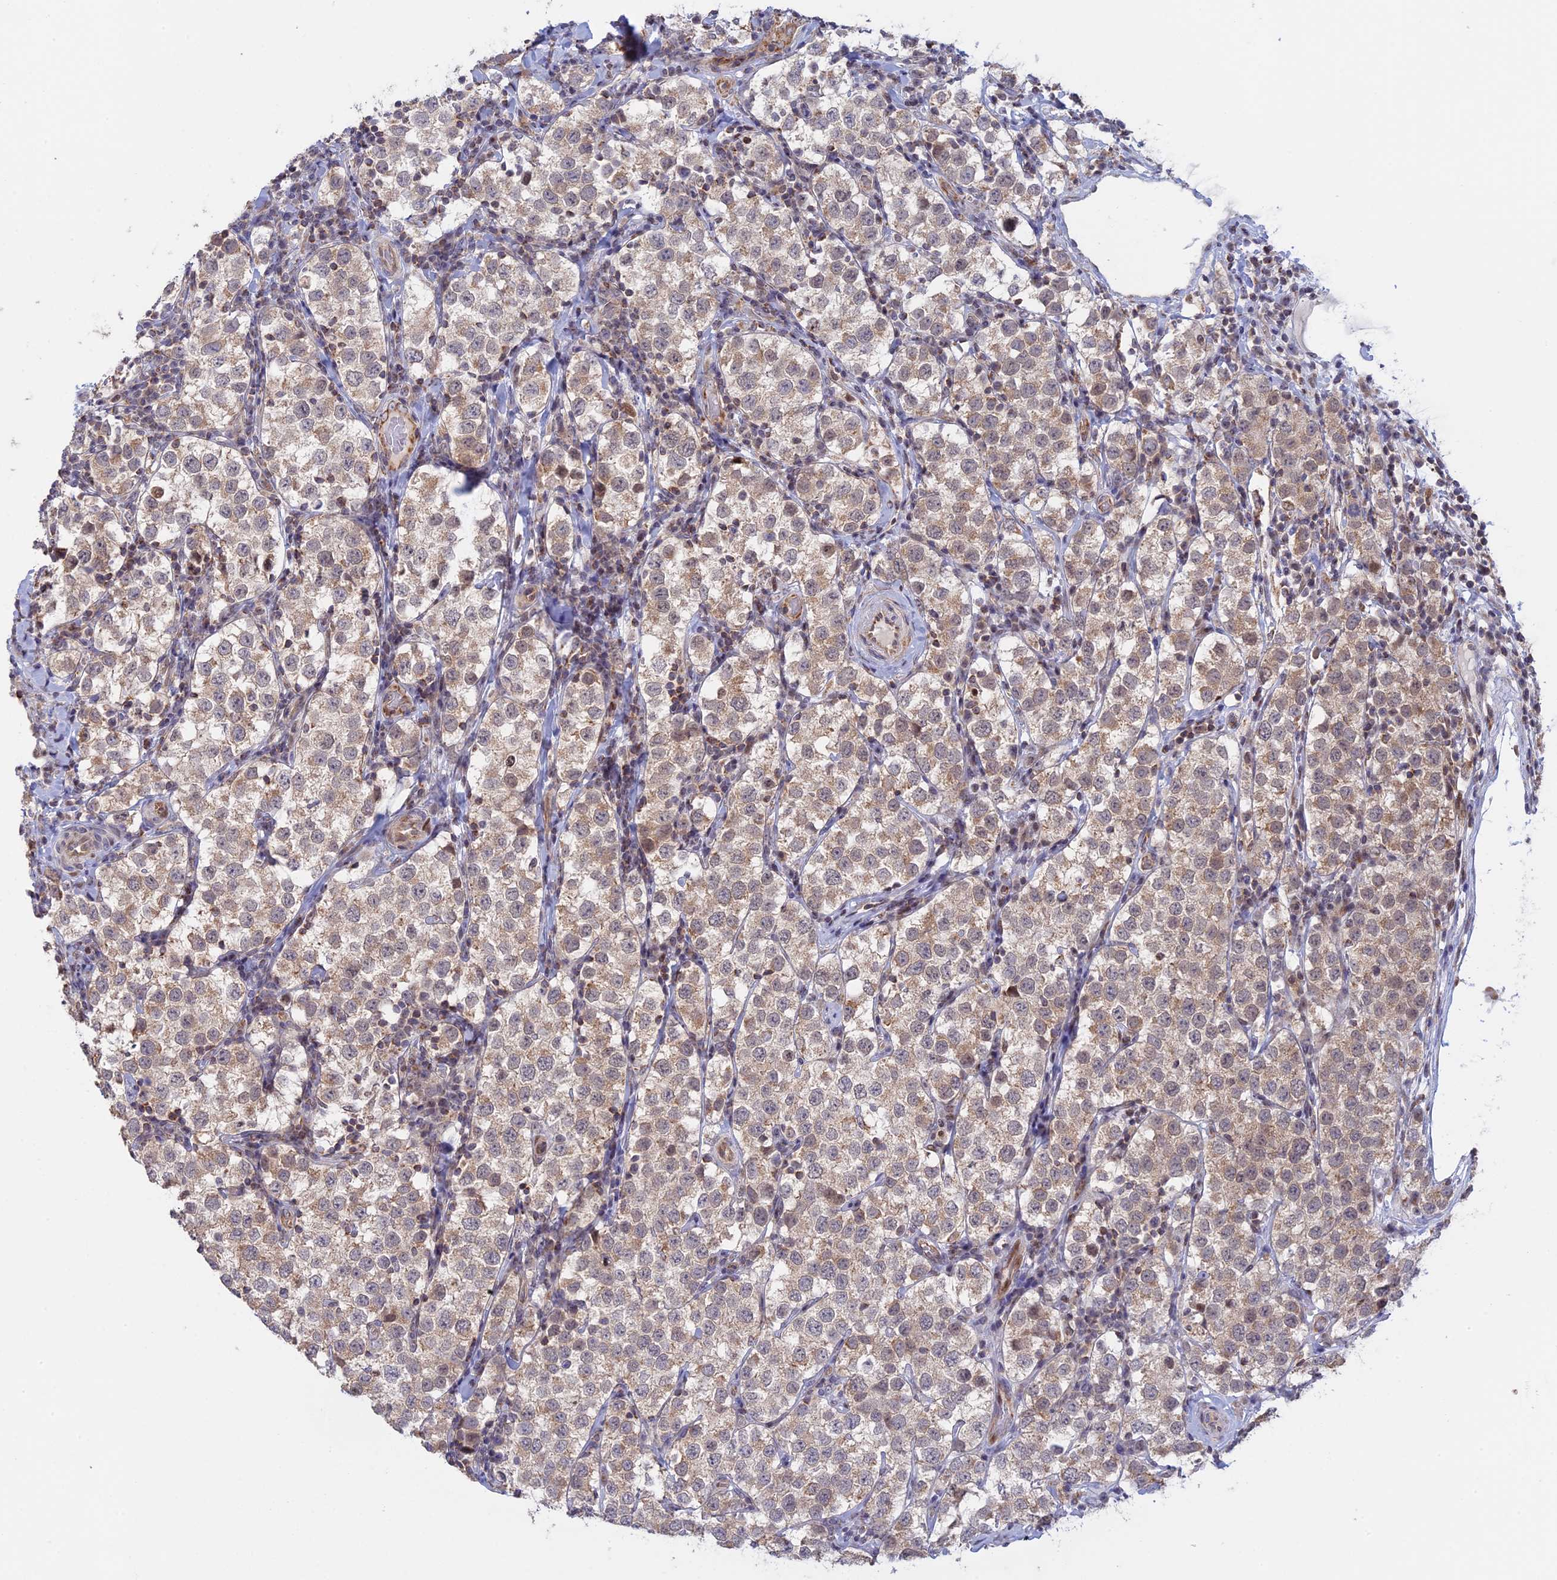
{"staining": {"intensity": "weak", "quantity": ">75%", "location": "cytoplasmic/membranous"}, "tissue": "testis cancer", "cell_type": "Tumor cells", "image_type": "cancer", "snomed": [{"axis": "morphology", "description": "Seminoma, NOS"}, {"axis": "topography", "description": "Testis"}], "caption": "Weak cytoplasmic/membranous staining is appreciated in about >75% of tumor cells in seminoma (testis).", "gene": "GSKIP", "patient": {"sex": "male", "age": 34}}